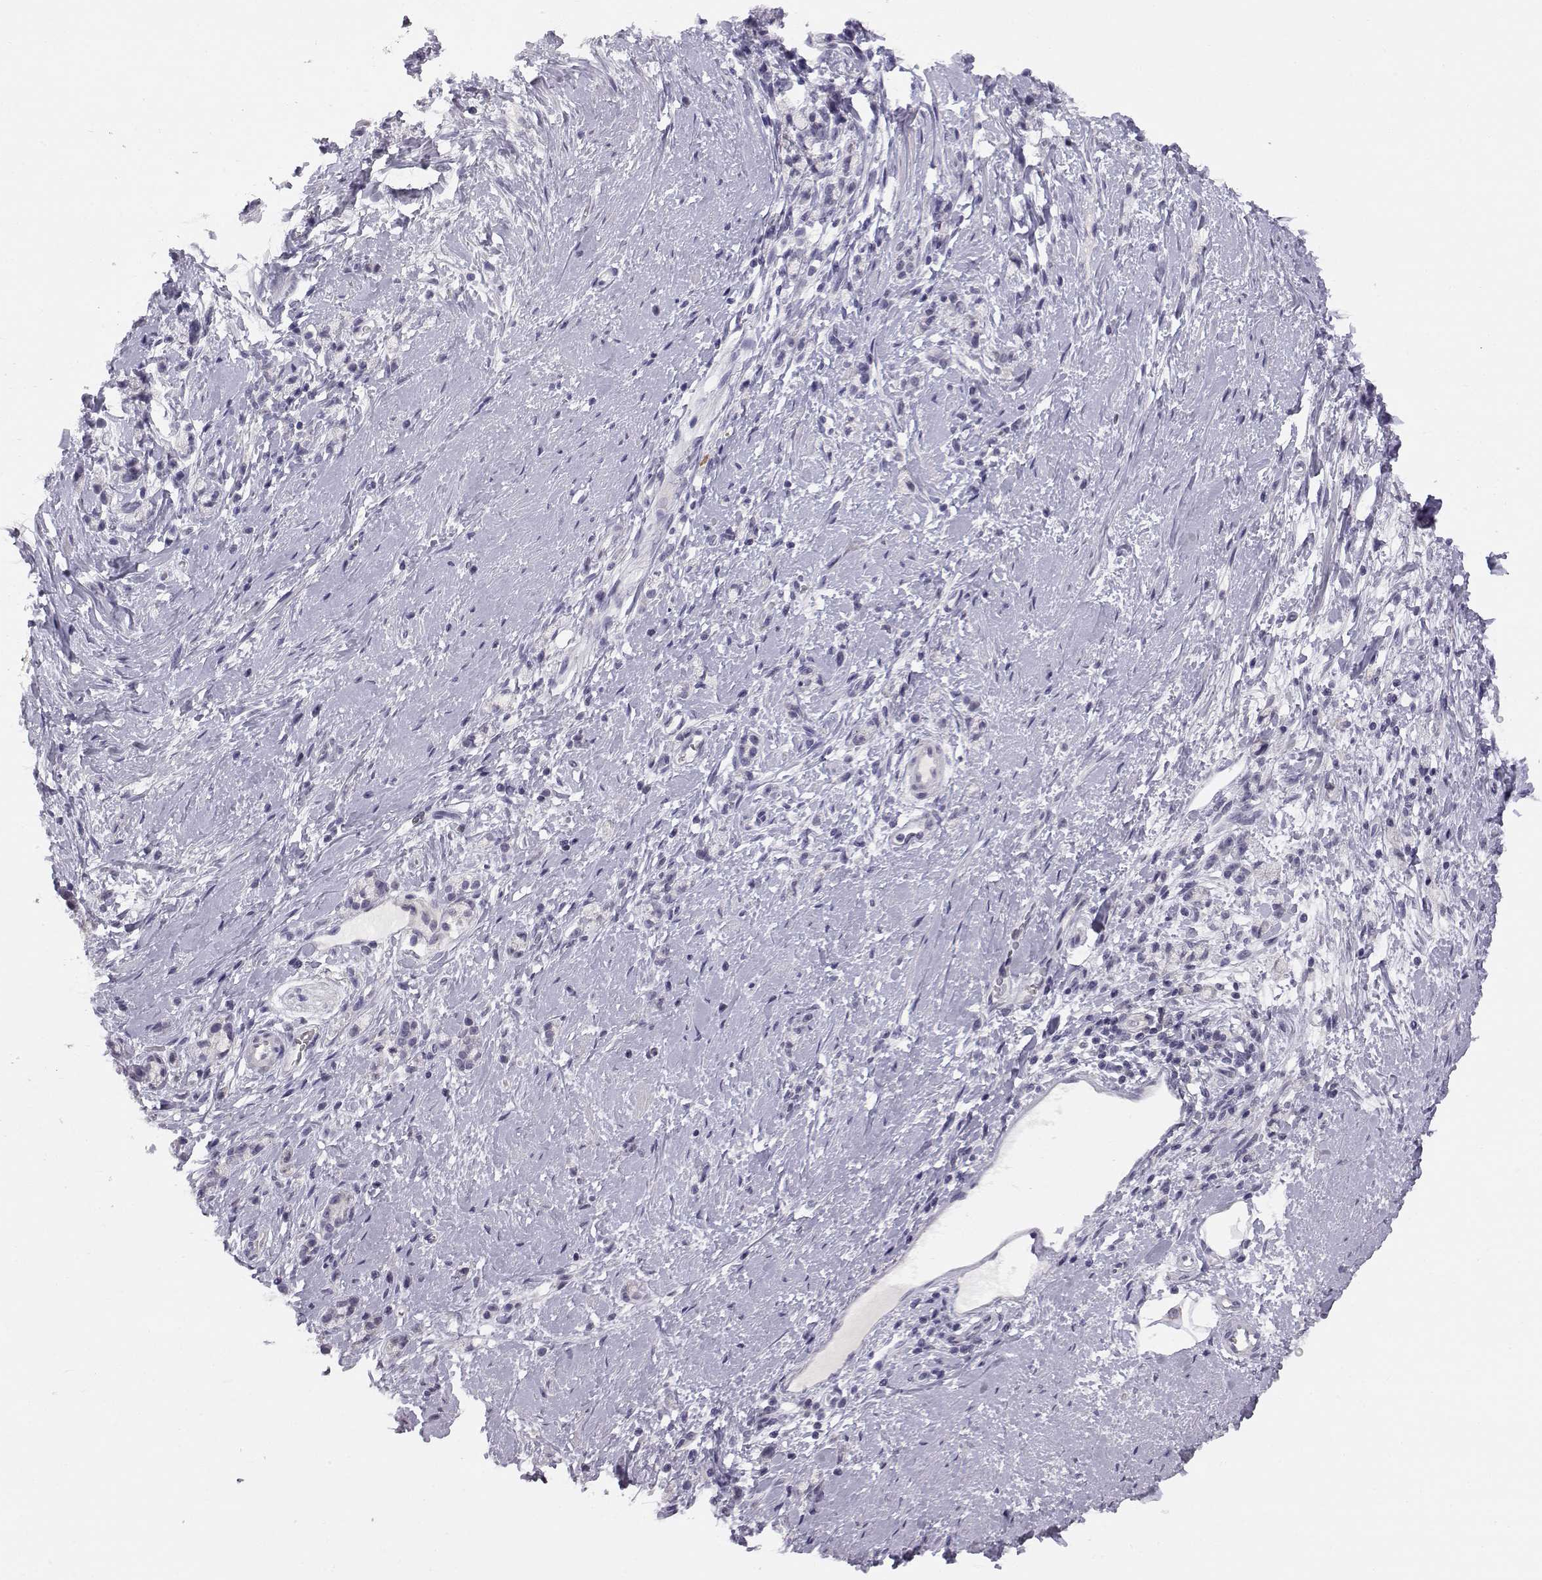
{"staining": {"intensity": "negative", "quantity": "none", "location": "none"}, "tissue": "stomach cancer", "cell_type": "Tumor cells", "image_type": "cancer", "snomed": [{"axis": "morphology", "description": "Adenocarcinoma, NOS"}, {"axis": "topography", "description": "Stomach"}], "caption": "Immunohistochemical staining of human stomach cancer demonstrates no significant expression in tumor cells.", "gene": "ACSL6", "patient": {"sex": "male", "age": 58}}